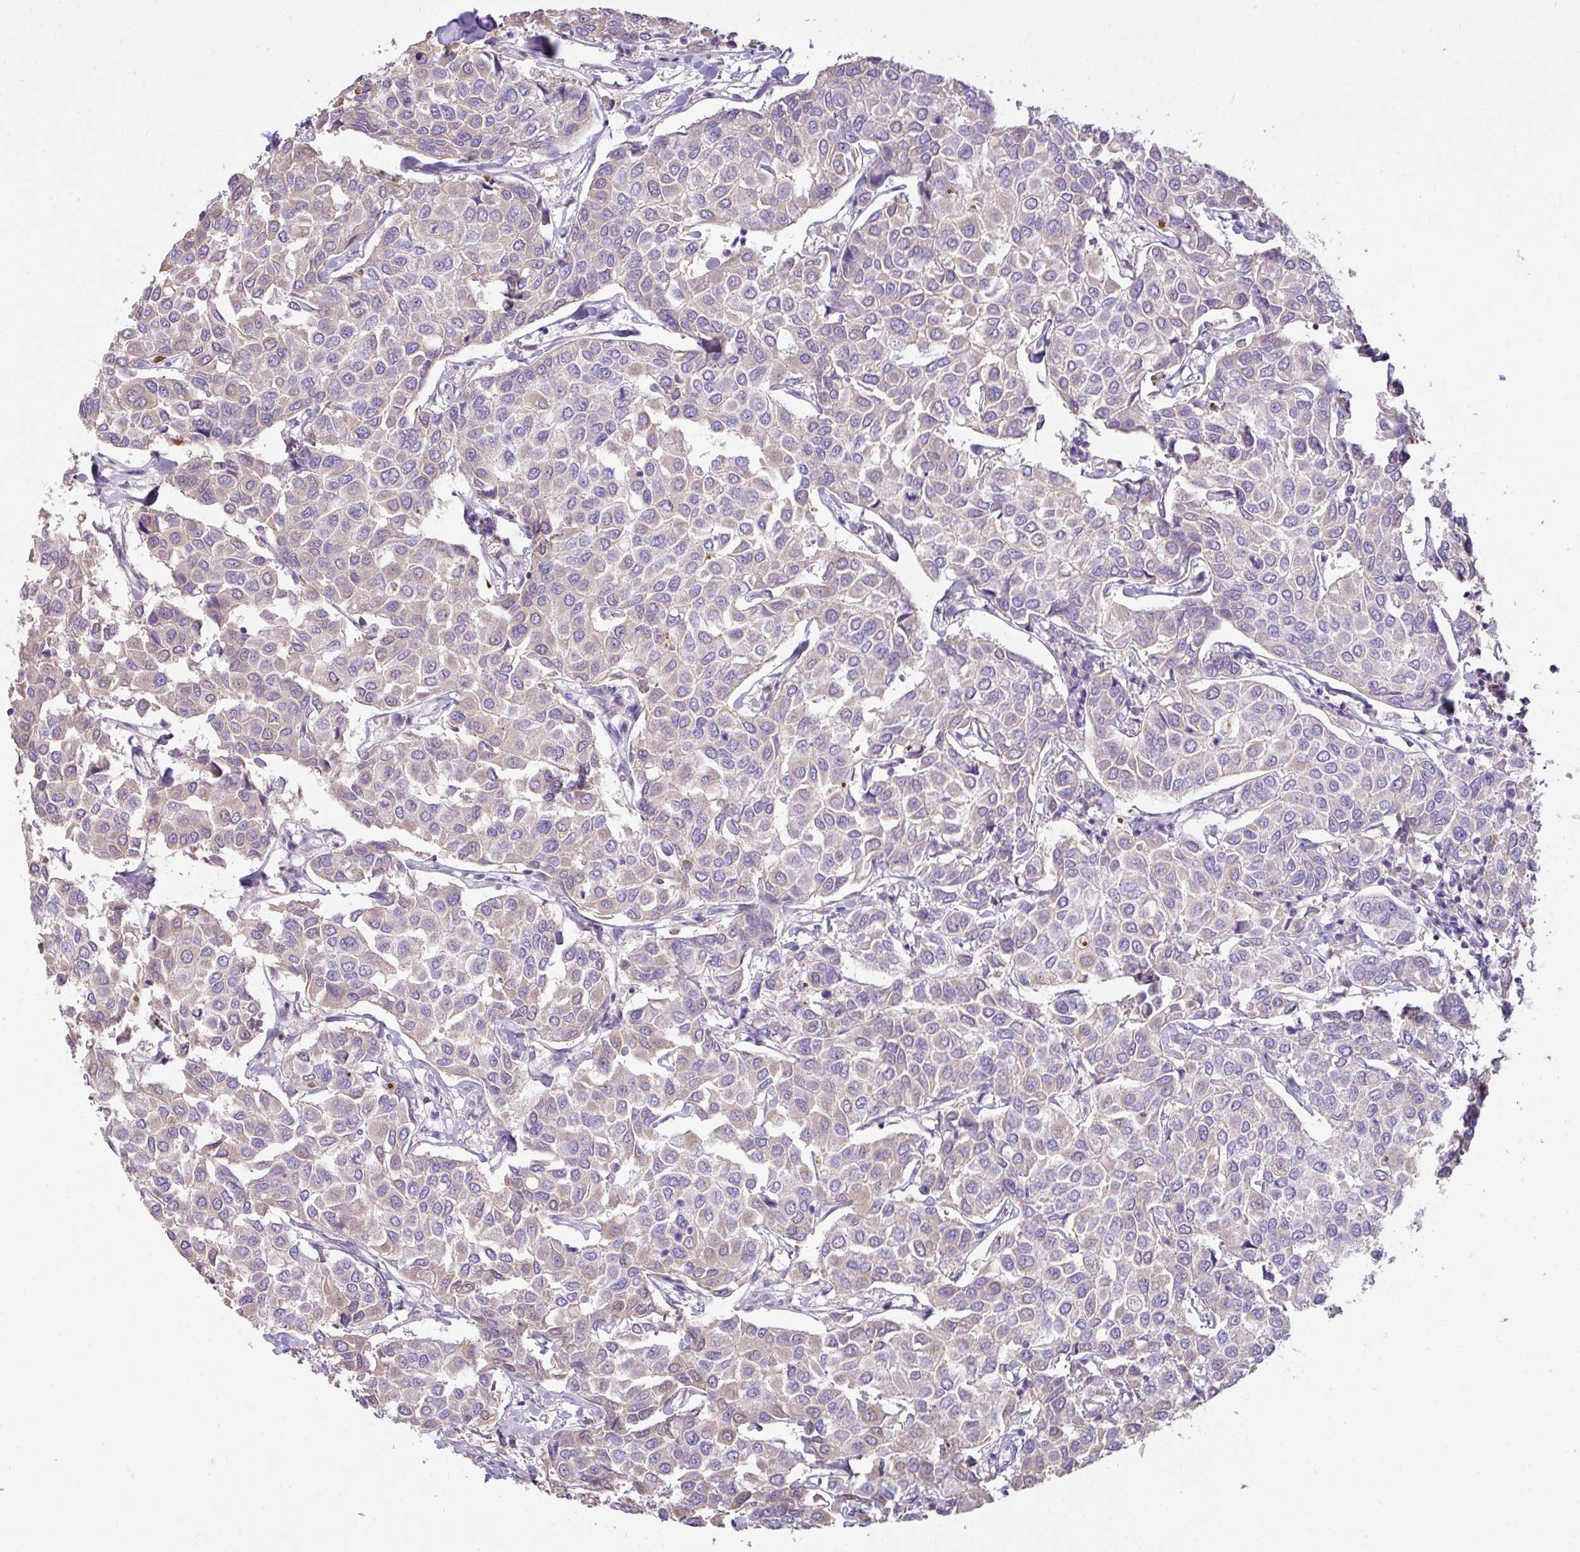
{"staining": {"intensity": "negative", "quantity": "none", "location": "none"}, "tissue": "breast cancer", "cell_type": "Tumor cells", "image_type": "cancer", "snomed": [{"axis": "morphology", "description": "Duct carcinoma"}, {"axis": "topography", "description": "Breast"}], "caption": "Breast cancer (intraductal carcinoma) was stained to show a protein in brown. There is no significant staining in tumor cells.", "gene": "OR6C6", "patient": {"sex": "female", "age": 55}}